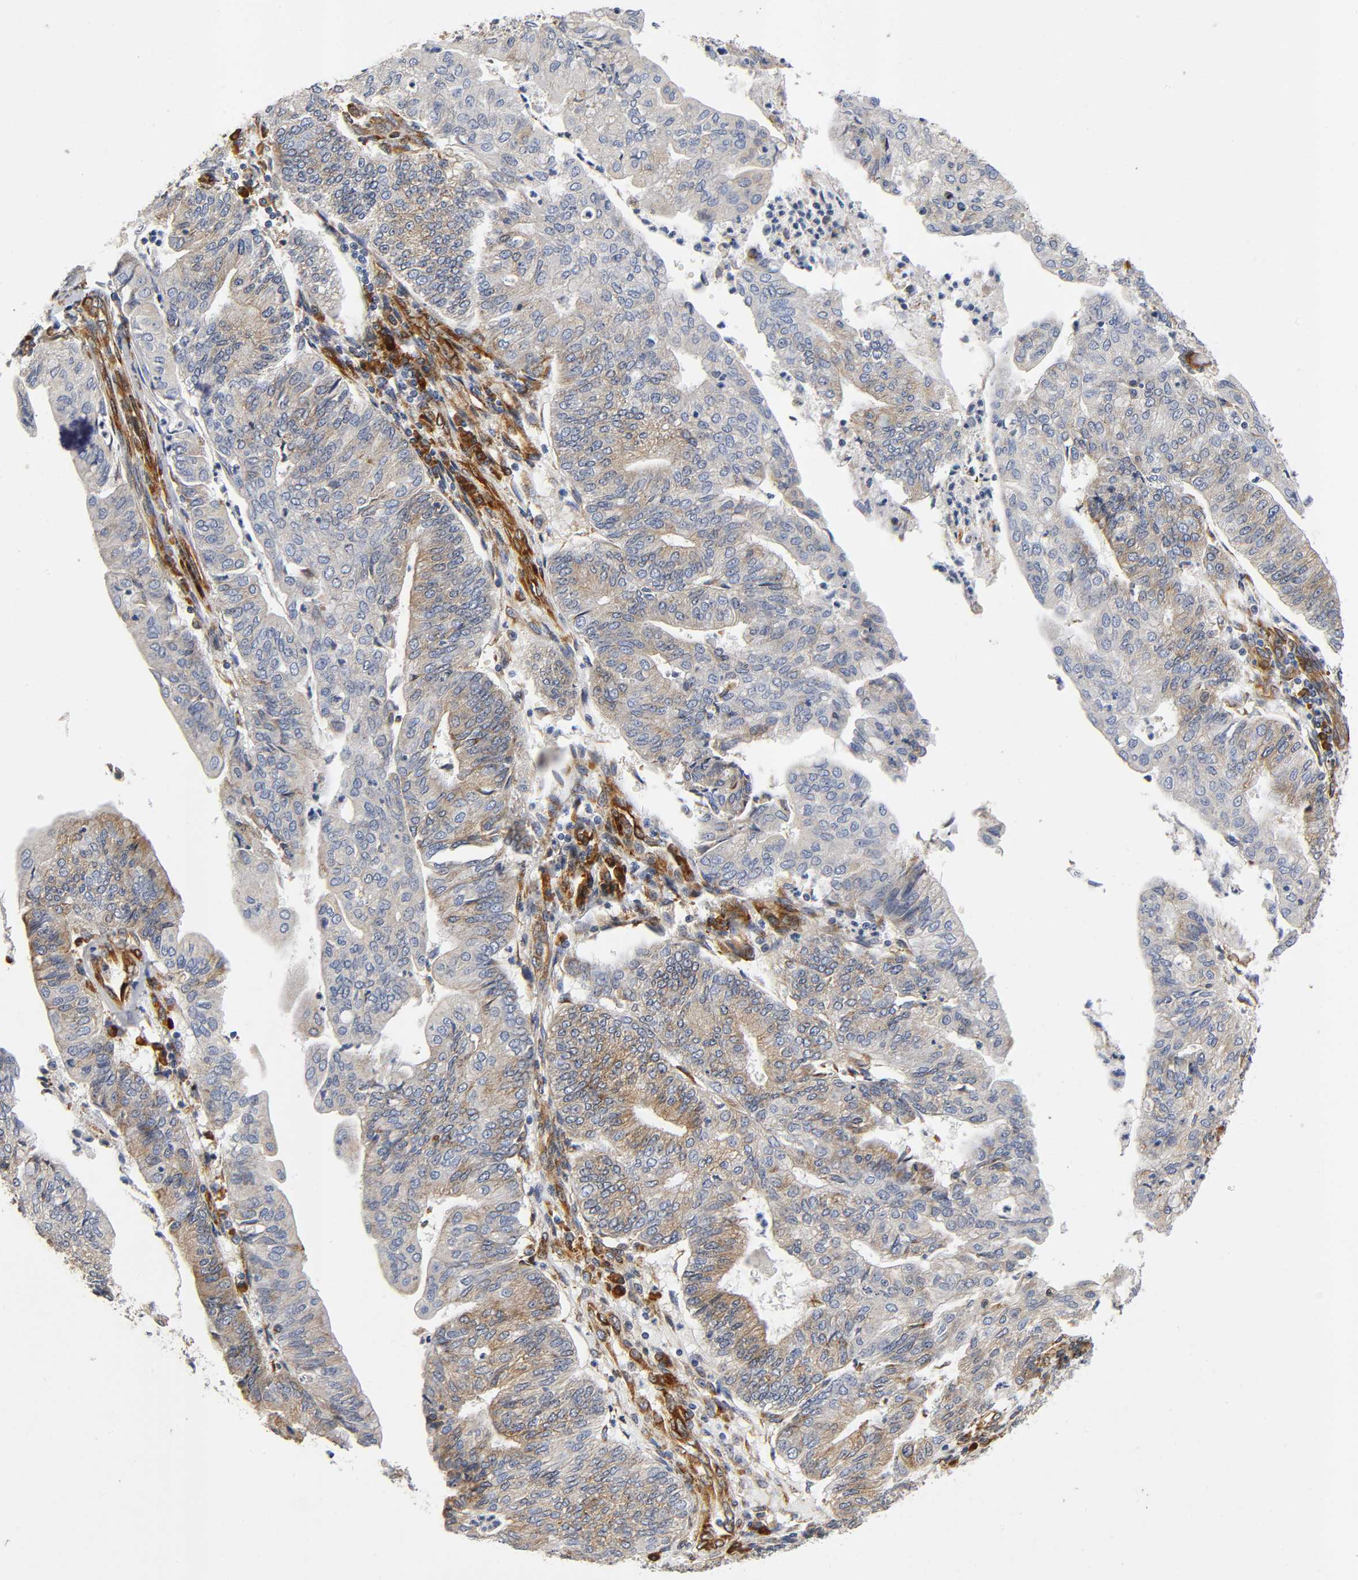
{"staining": {"intensity": "moderate", "quantity": ">75%", "location": "cytoplasmic/membranous"}, "tissue": "endometrial cancer", "cell_type": "Tumor cells", "image_type": "cancer", "snomed": [{"axis": "morphology", "description": "Adenocarcinoma, NOS"}, {"axis": "topography", "description": "Endometrium"}], "caption": "A high-resolution micrograph shows immunohistochemistry (IHC) staining of endometrial cancer, which exhibits moderate cytoplasmic/membranous positivity in approximately >75% of tumor cells. Nuclei are stained in blue.", "gene": "SOS2", "patient": {"sex": "female", "age": 59}}